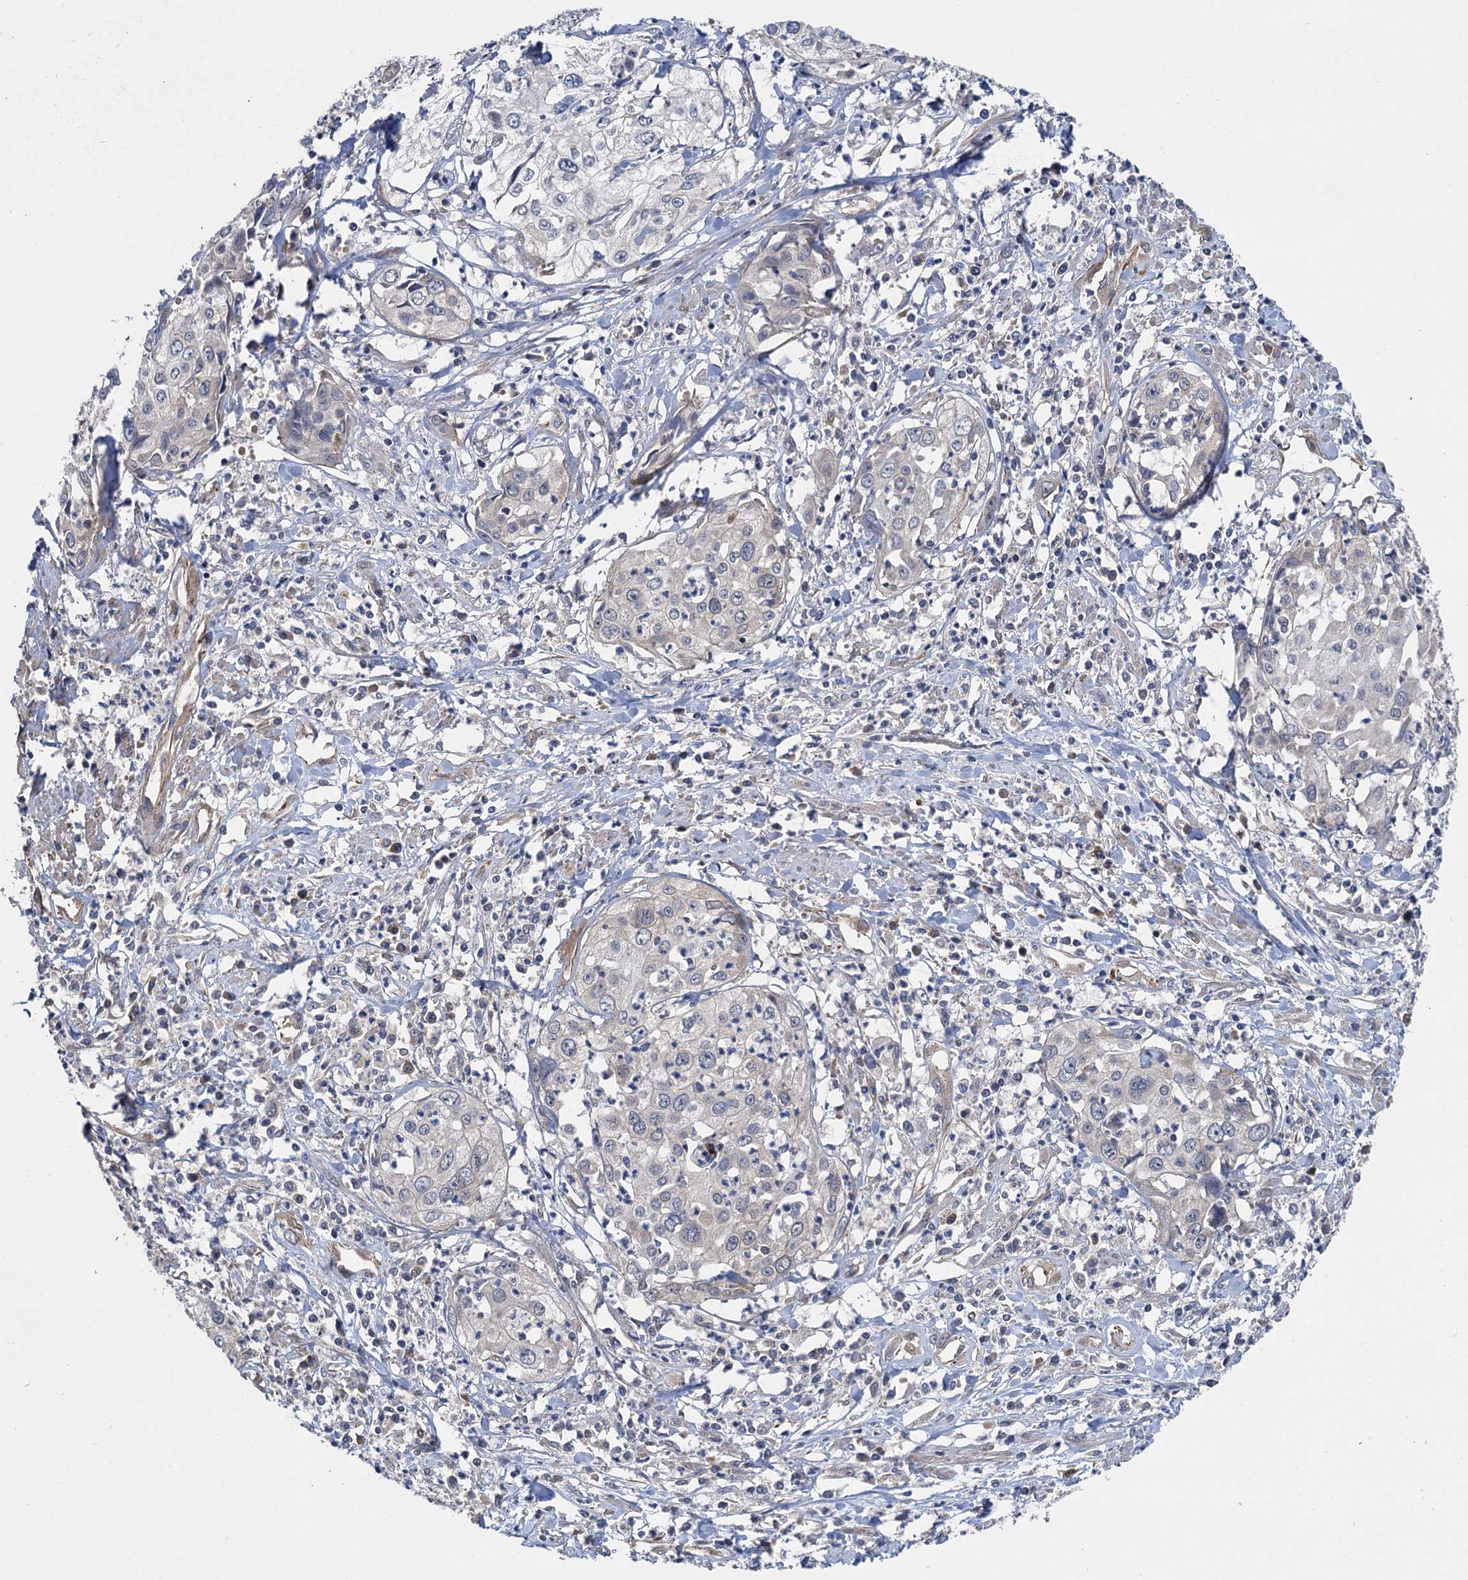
{"staining": {"intensity": "negative", "quantity": "none", "location": "none"}, "tissue": "cervical cancer", "cell_type": "Tumor cells", "image_type": "cancer", "snomed": [{"axis": "morphology", "description": "Squamous cell carcinoma, NOS"}, {"axis": "topography", "description": "Cervix"}], "caption": "Tumor cells are negative for brown protein staining in squamous cell carcinoma (cervical).", "gene": "PJA2", "patient": {"sex": "female", "age": 31}}